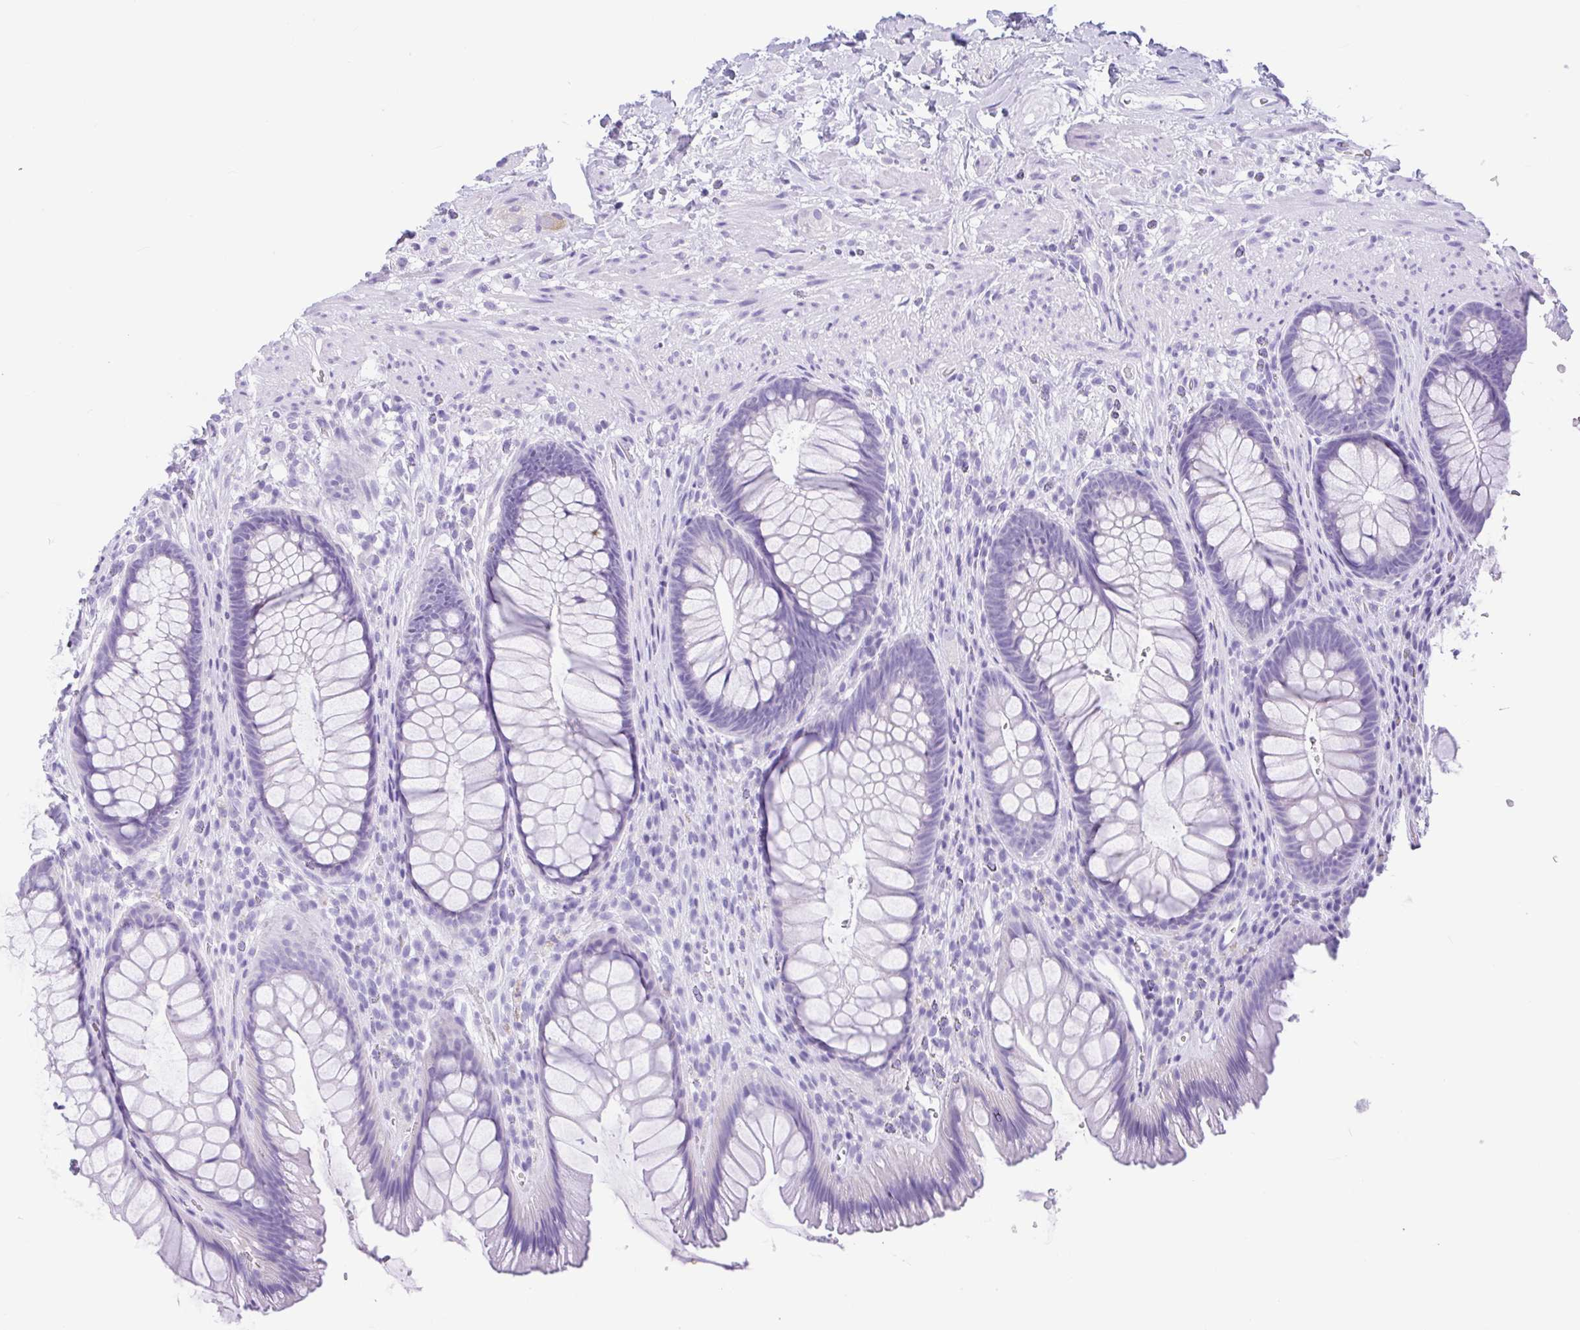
{"staining": {"intensity": "negative", "quantity": "none", "location": "none"}, "tissue": "rectum", "cell_type": "Glandular cells", "image_type": "normal", "snomed": [{"axis": "morphology", "description": "Normal tissue, NOS"}, {"axis": "topography", "description": "Rectum"}], "caption": "Immunohistochemistry (IHC) of benign rectum exhibits no staining in glandular cells.", "gene": "ENSG00000274792", "patient": {"sex": "male", "age": 53}}